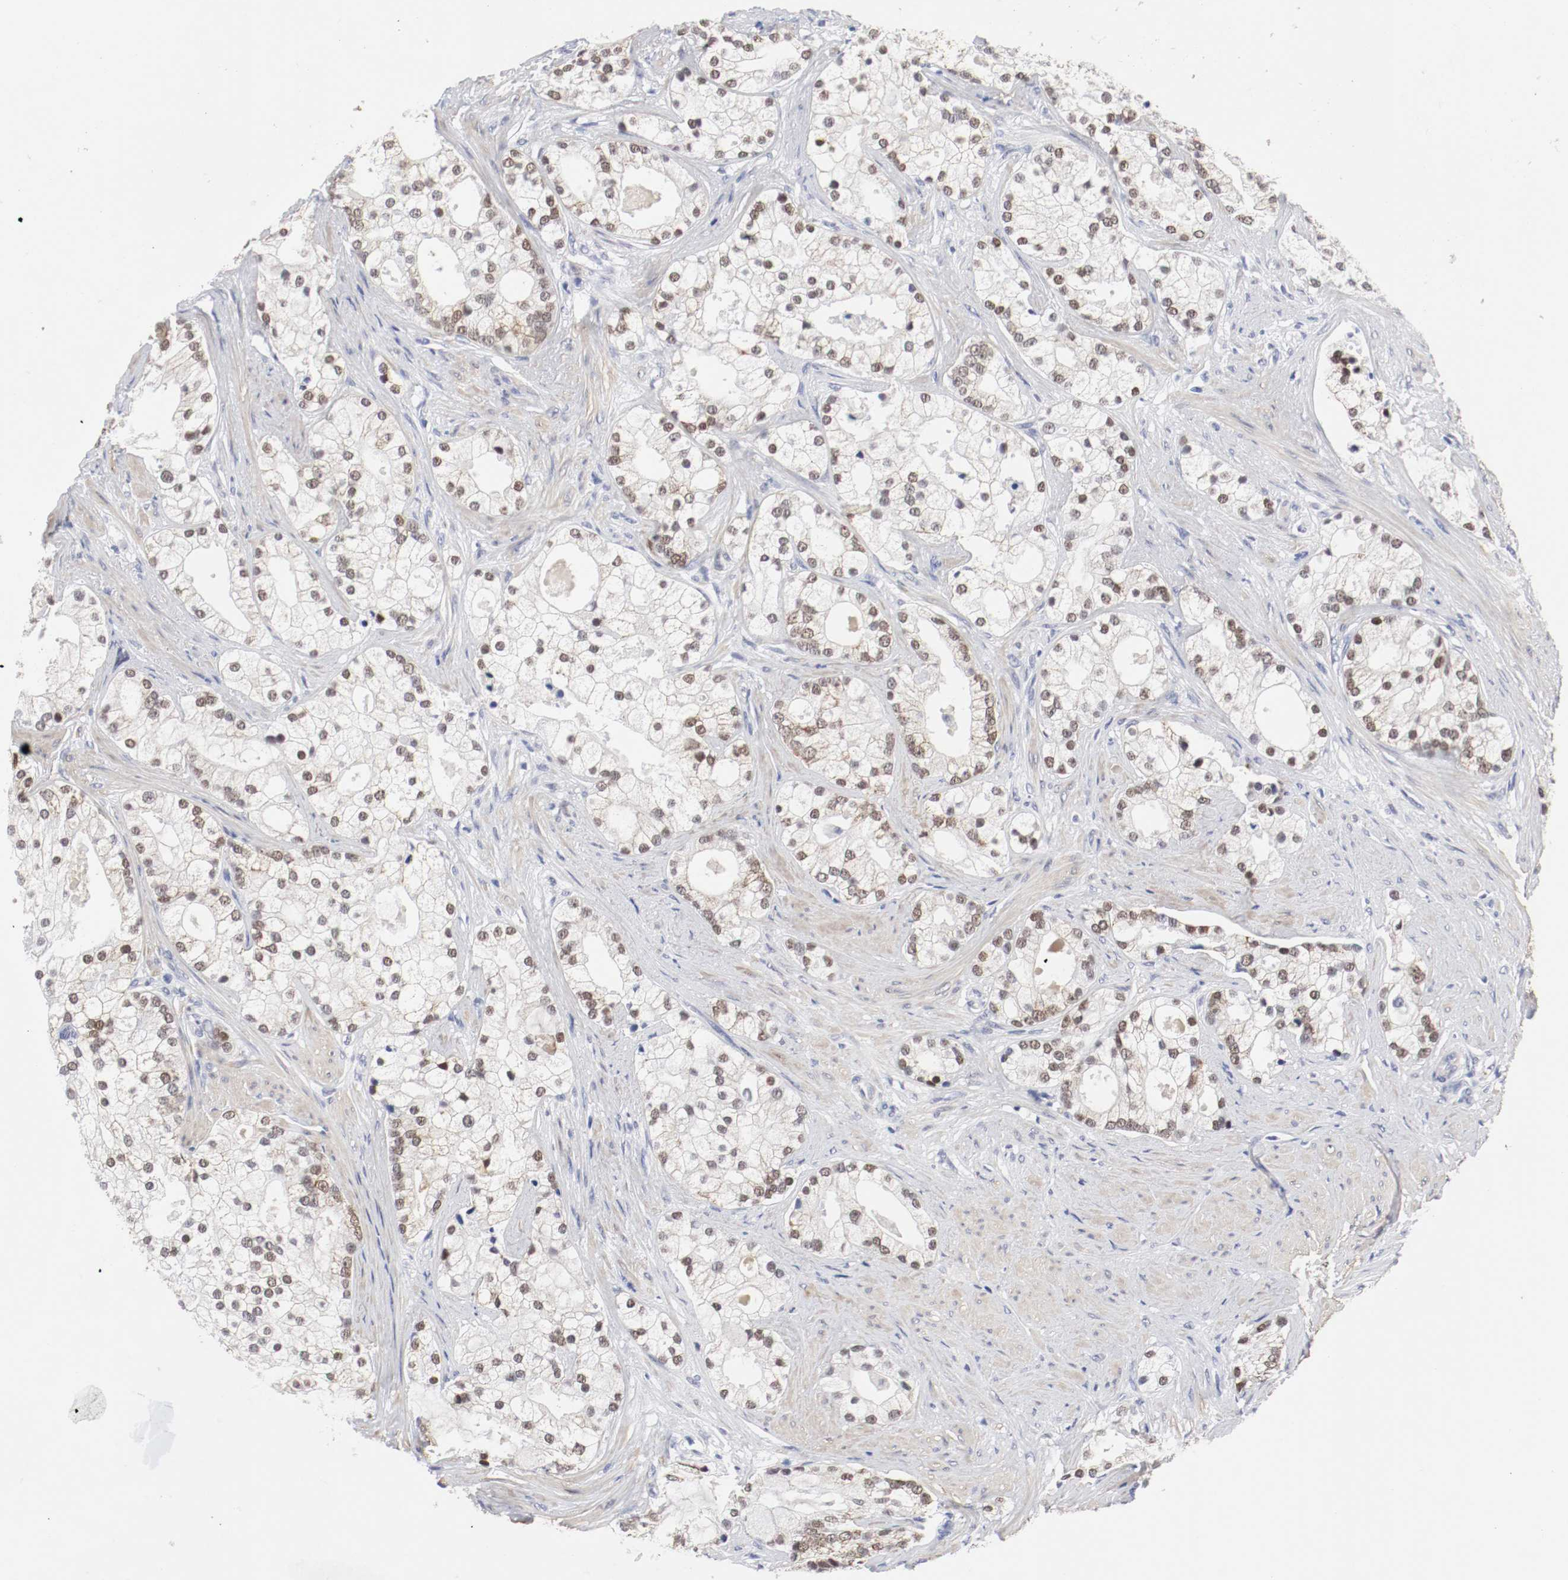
{"staining": {"intensity": "weak", "quantity": ">75%", "location": "nuclear"}, "tissue": "prostate cancer", "cell_type": "Tumor cells", "image_type": "cancer", "snomed": [{"axis": "morphology", "description": "Adenocarcinoma, Low grade"}, {"axis": "topography", "description": "Prostate"}], "caption": "Brown immunohistochemical staining in low-grade adenocarcinoma (prostate) exhibits weak nuclear positivity in about >75% of tumor cells.", "gene": "GRHL2", "patient": {"sex": "male", "age": 58}}